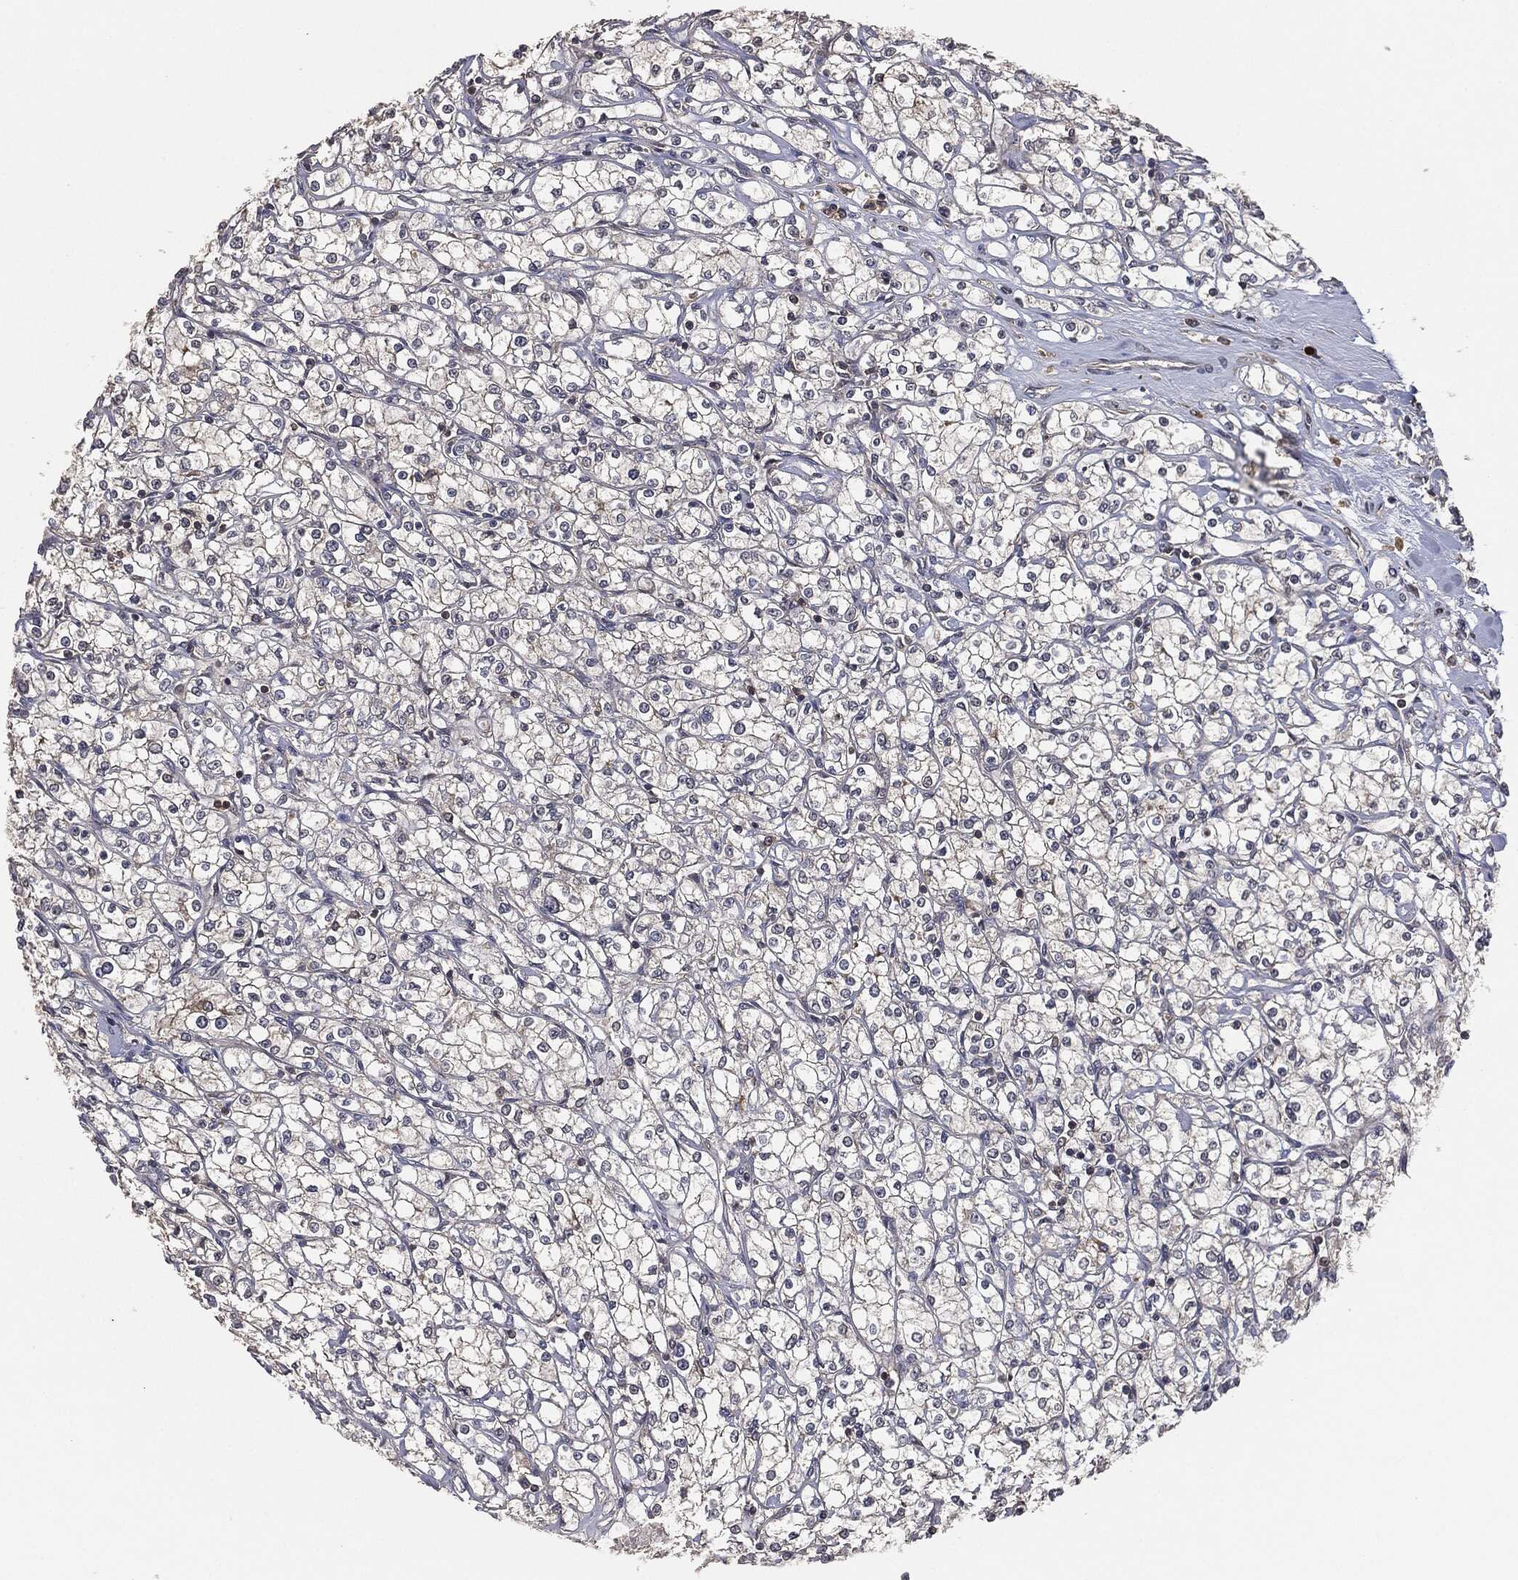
{"staining": {"intensity": "negative", "quantity": "none", "location": "none"}, "tissue": "renal cancer", "cell_type": "Tumor cells", "image_type": "cancer", "snomed": [{"axis": "morphology", "description": "Adenocarcinoma, NOS"}, {"axis": "topography", "description": "Kidney"}], "caption": "This histopathology image is of renal cancer stained with IHC to label a protein in brown with the nuclei are counter-stained blue. There is no staining in tumor cells.", "gene": "ERBIN", "patient": {"sex": "male", "age": 67}}